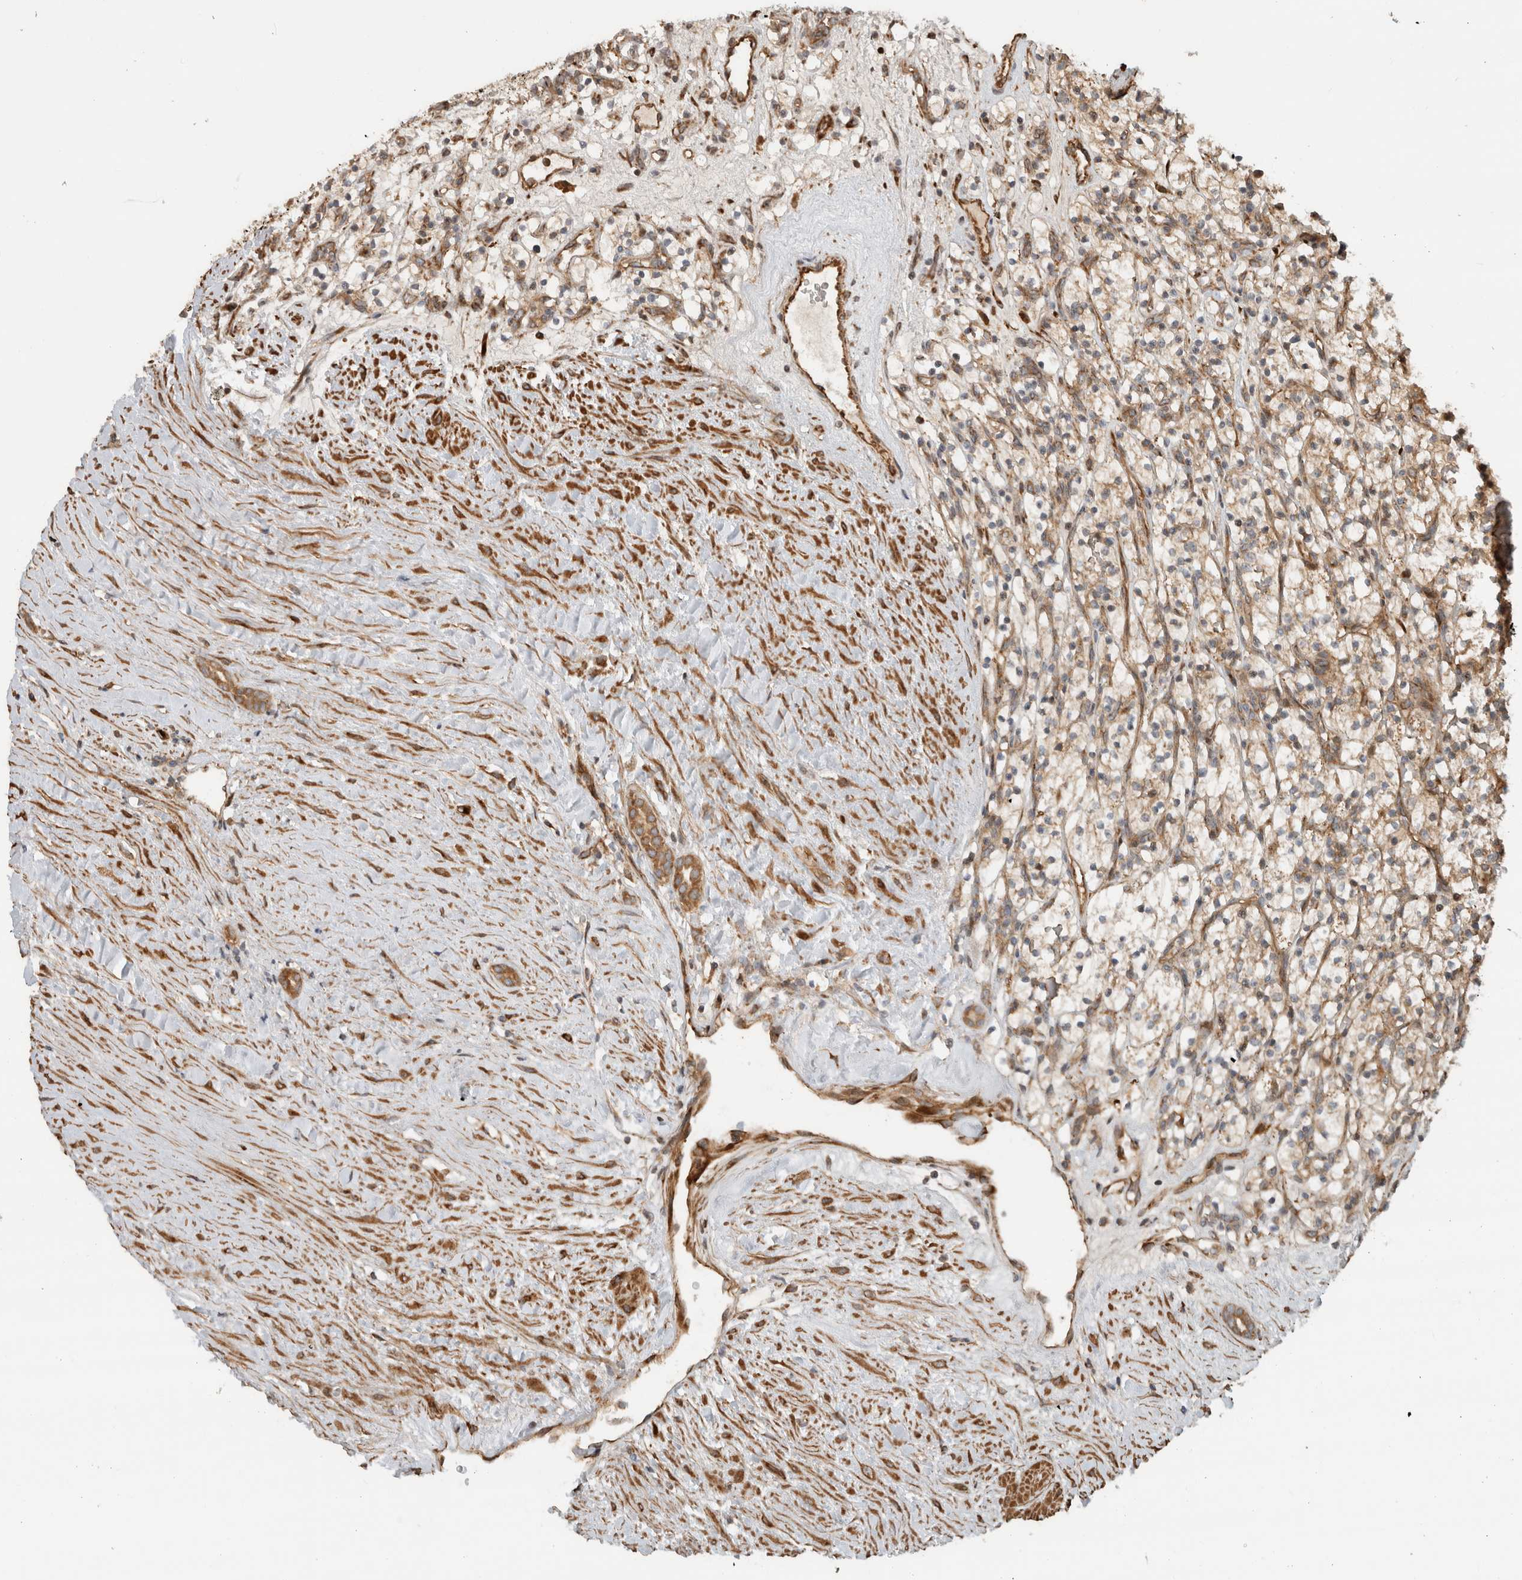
{"staining": {"intensity": "moderate", "quantity": ">75%", "location": "cytoplasmic/membranous"}, "tissue": "renal cancer", "cell_type": "Tumor cells", "image_type": "cancer", "snomed": [{"axis": "morphology", "description": "Adenocarcinoma, NOS"}, {"axis": "topography", "description": "Kidney"}], "caption": "Protein expression analysis of human renal cancer (adenocarcinoma) reveals moderate cytoplasmic/membranous positivity in about >75% of tumor cells.", "gene": "TUBD1", "patient": {"sex": "female", "age": 57}}